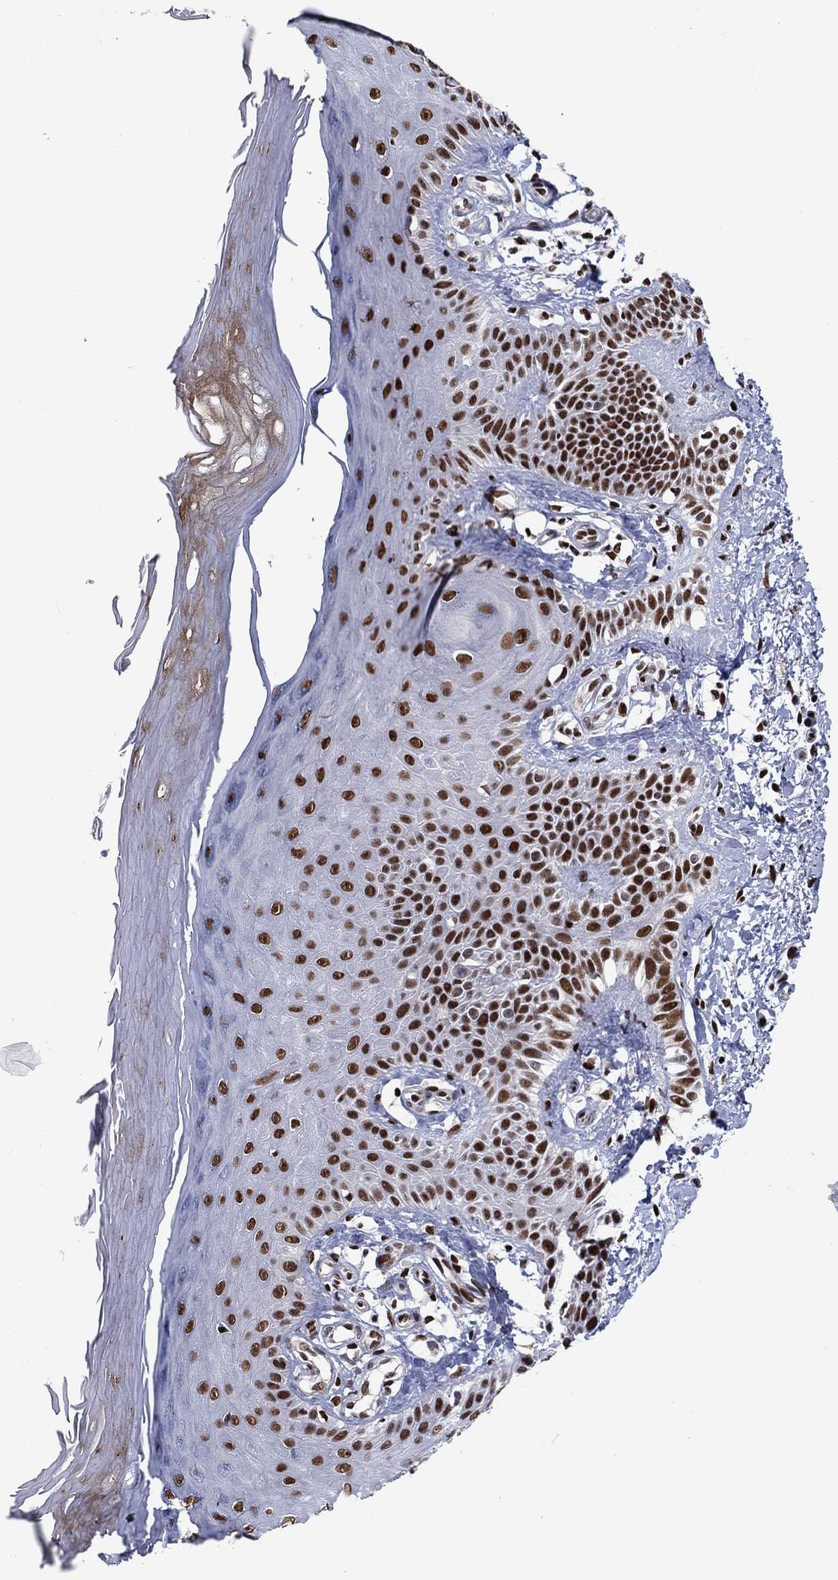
{"staining": {"intensity": "strong", "quantity": "<25%", "location": "nuclear"}, "tissue": "skin", "cell_type": "Fibroblasts", "image_type": "normal", "snomed": [{"axis": "morphology", "description": "Normal tissue, NOS"}, {"axis": "morphology", "description": "Inflammation, NOS"}, {"axis": "morphology", "description": "Fibrosis, NOS"}, {"axis": "topography", "description": "Skin"}], "caption": "A medium amount of strong nuclear positivity is appreciated in about <25% of fibroblasts in unremarkable skin. Ihc stains the protein of interest in brown and the nuclei are stained blue.", "gene": "RPRD1B", "patient": {"sex": "male", "age": 71}}